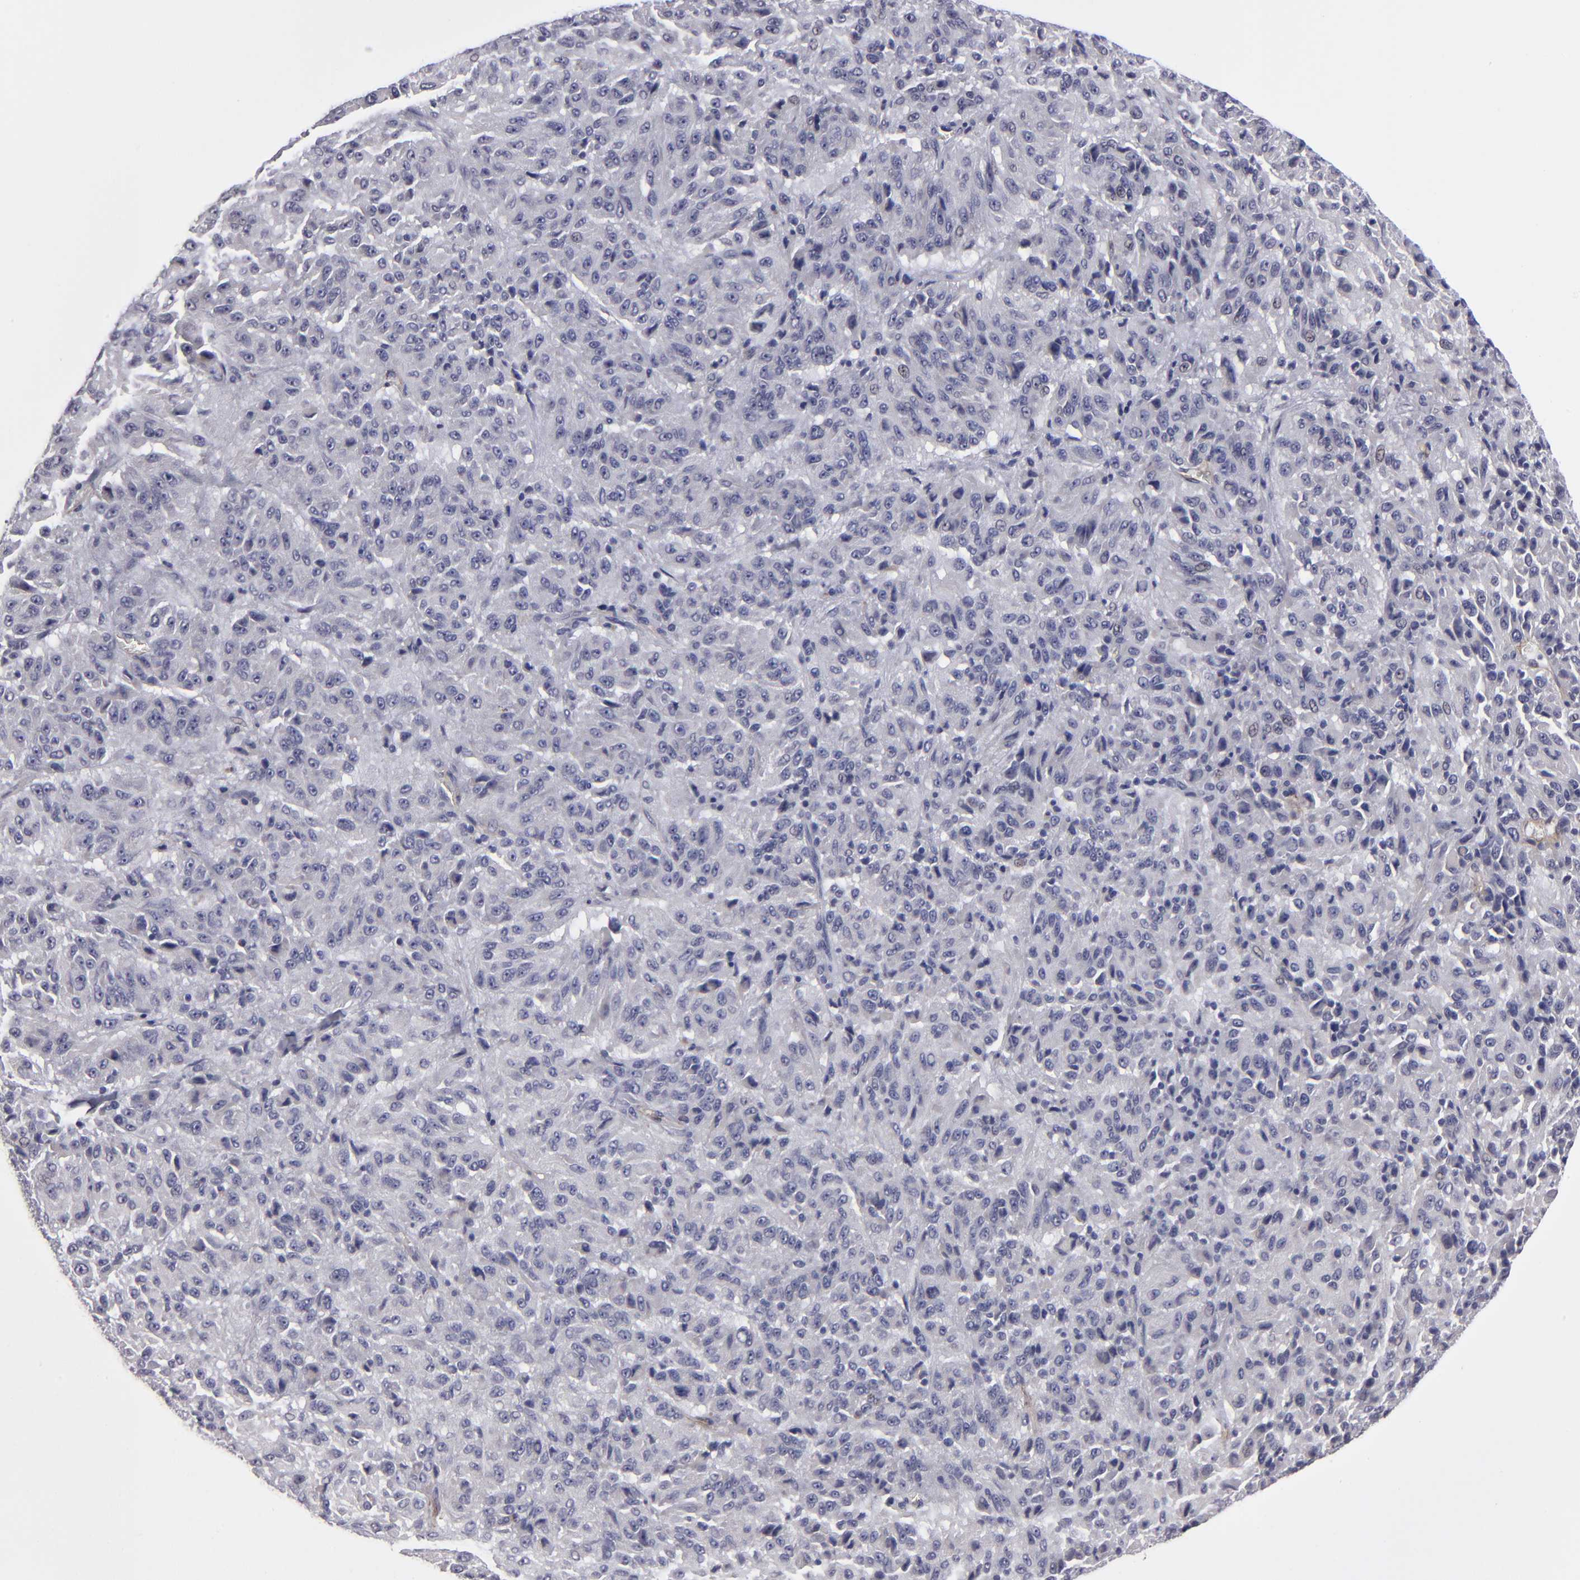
{"staining": {"intensity": "negative", "quantity": "none", "location": "none"}, "tissue": "melanoma", "cell_type": "Tumor cells", "image_type": "cancer", "snomed": [{"axis": "morphology", "description": "Malignant melanoma, Metastatic site"}, {"axis": "topography", "description": "Lung"}], "caption": "The histopathology image reveals no staining of tumor cells in malignant melanoma (metastatic site). (Brightfield microscopy of DAB IHC at high magnification).", "gene": "ZNF175", "patient": {"sex": "male", "age": 64}}